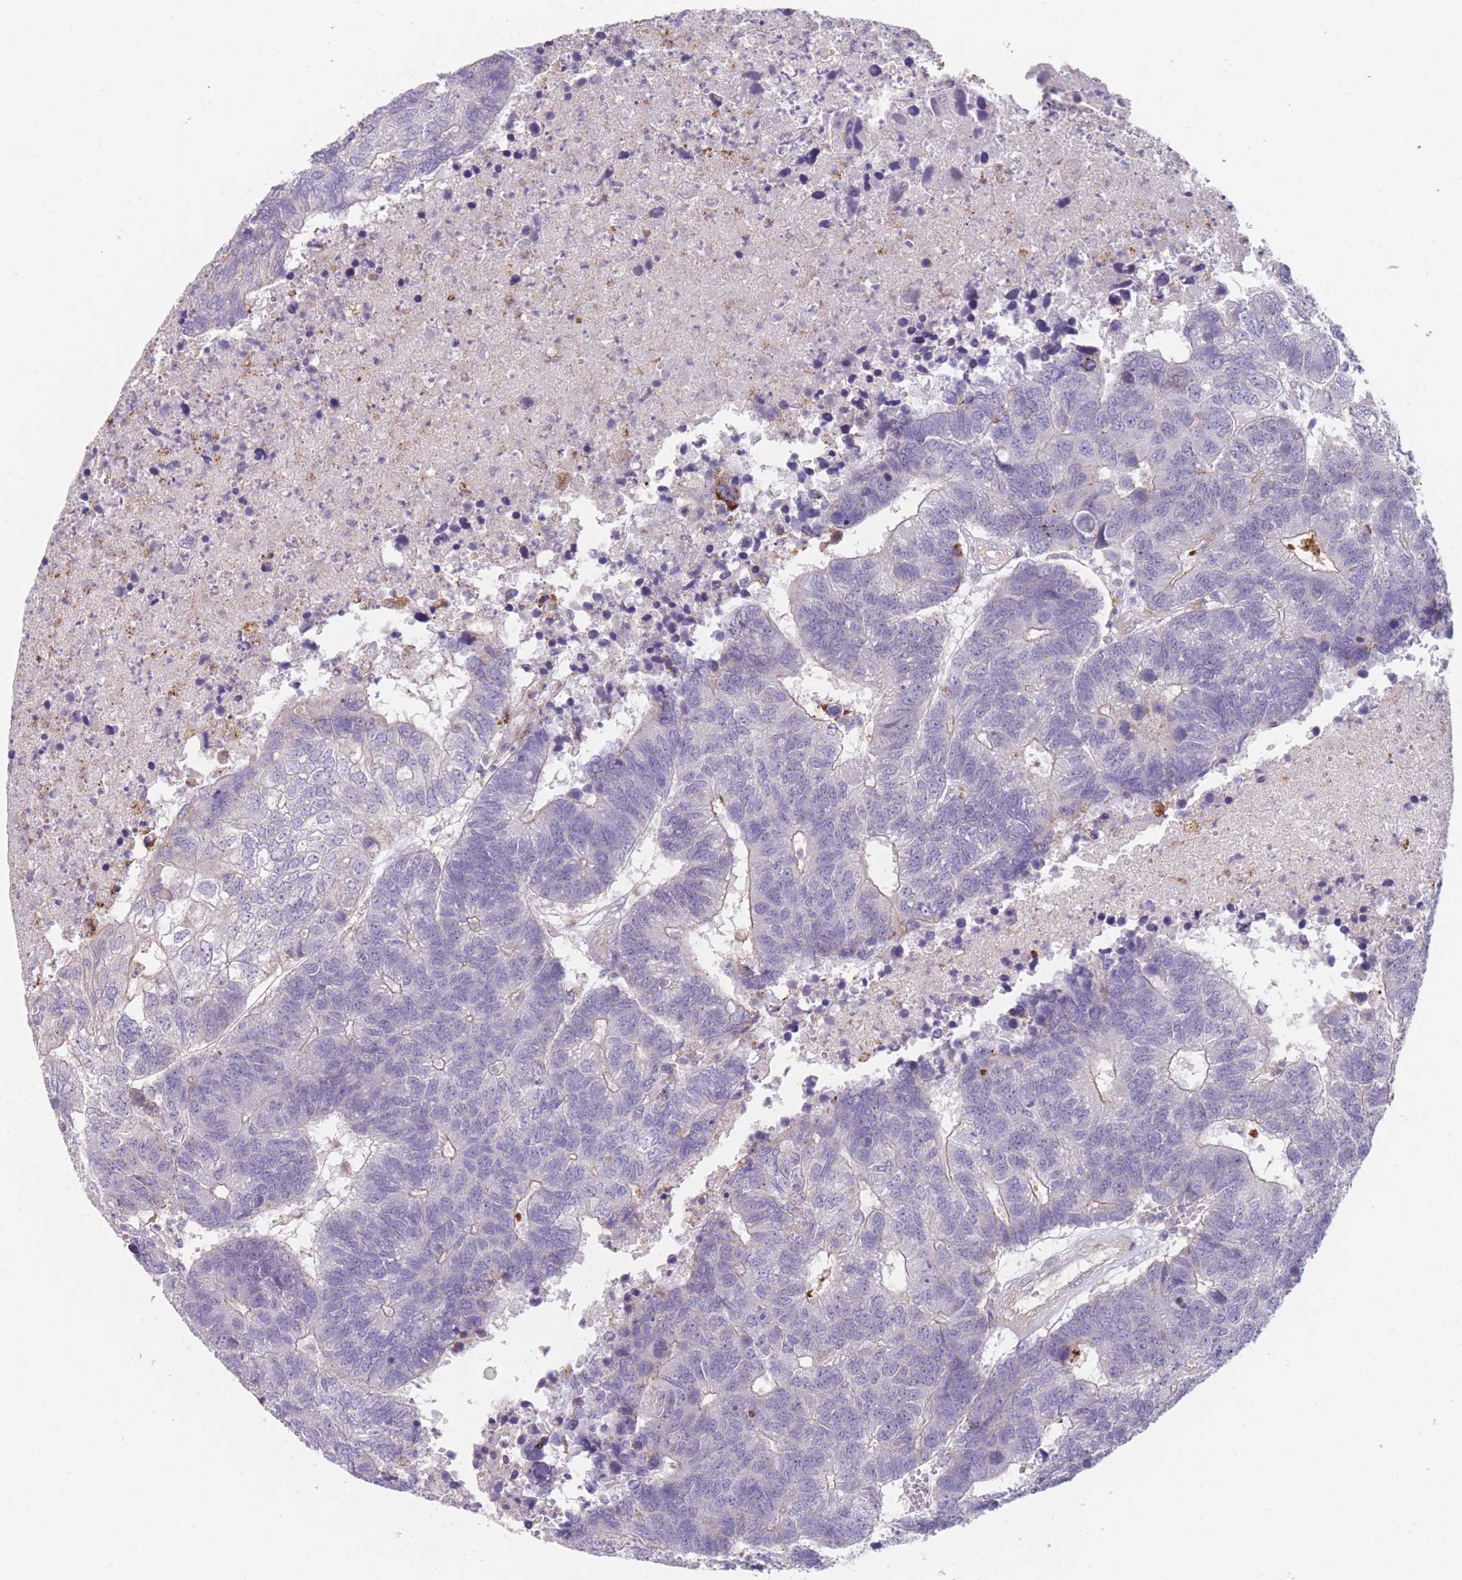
{"staining": {"intensity": "negative", "quantity": "none", "location": "none"}, "tissue": "colorectal cancer", "cell_type": "Tumor cells", "image_type": "cancer", "snomed": [{"axis": "morphology", "description": "Adenocarcinoma, NOS"}, {"axis": "topography", "description": "Colon"}], "caption": "Colorectal cancer stained for a protein using IHC exhibits no expression tumor cells.", "gene": "SMPD4", "patient": {"sex": "female", "age": 48}}